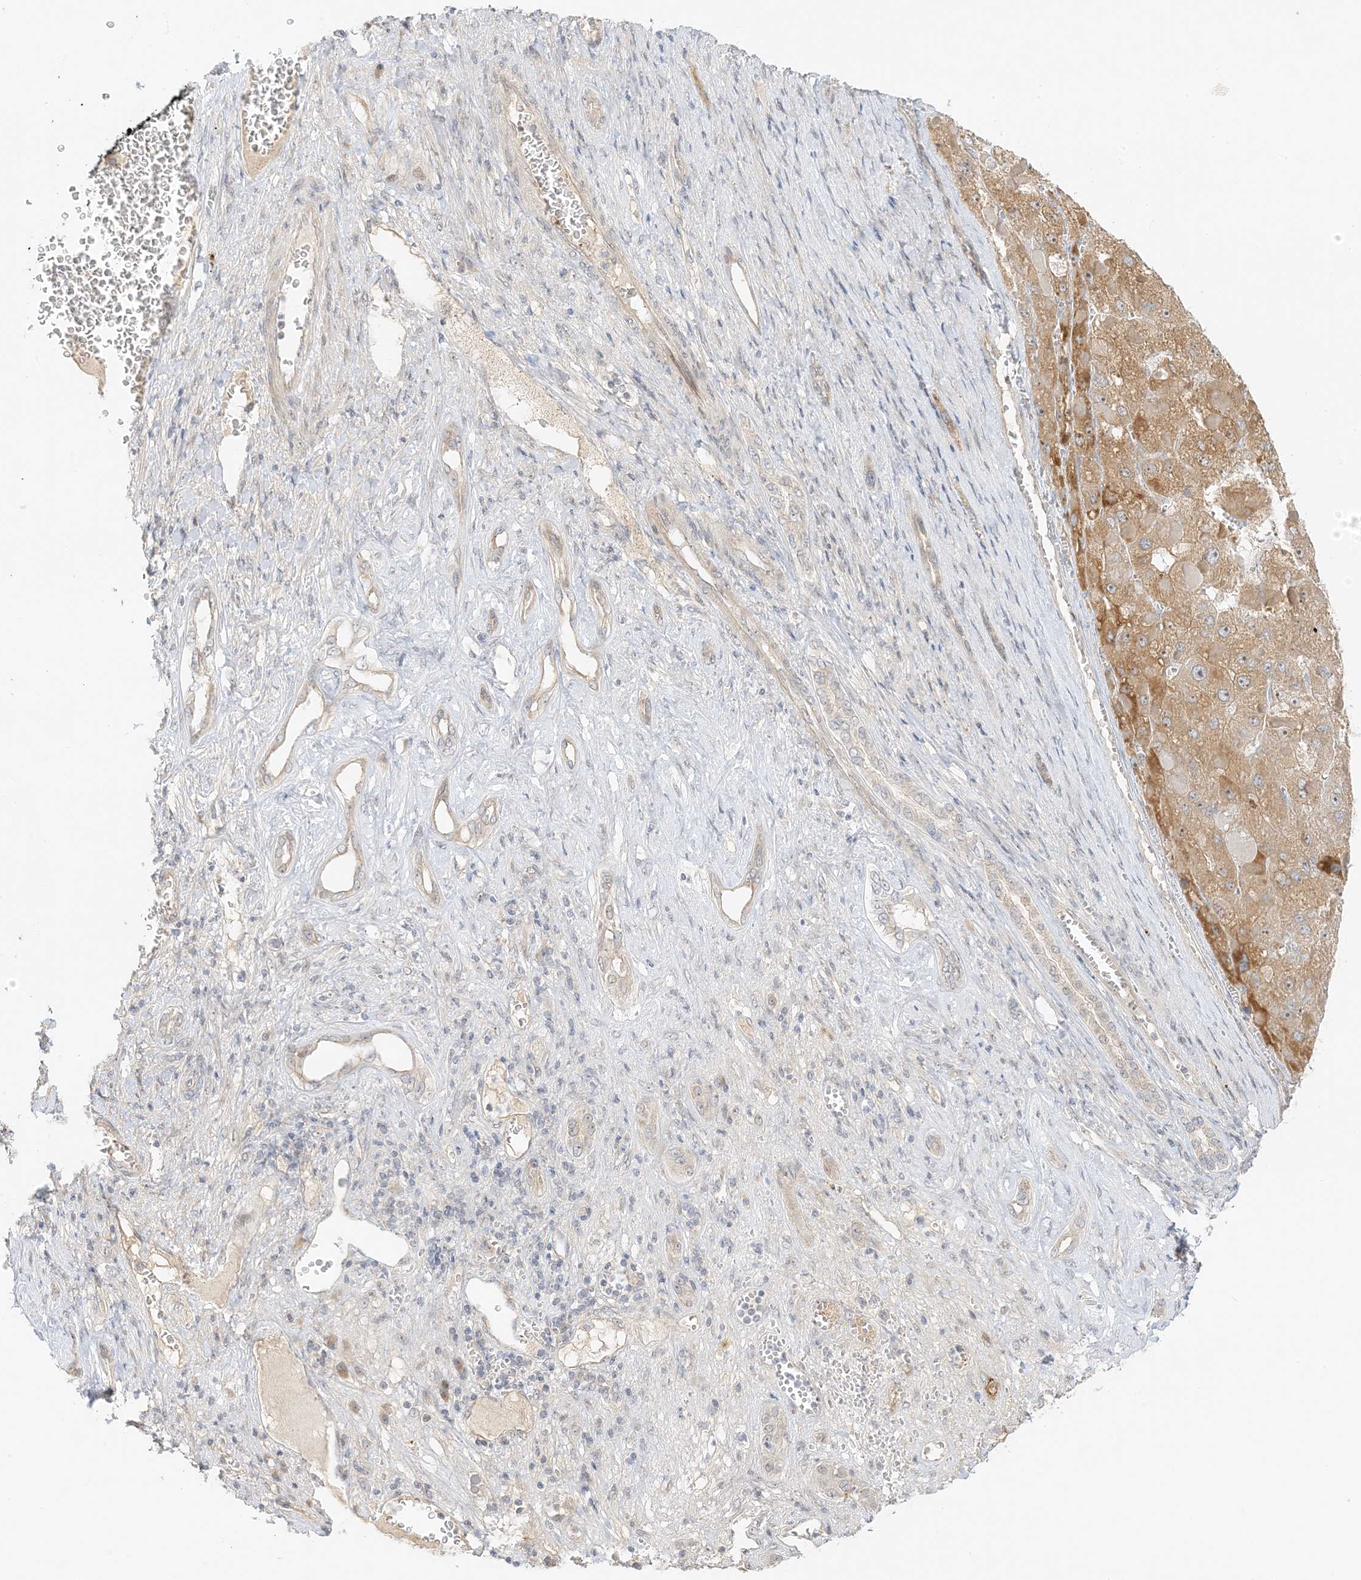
{"staining": {"intensity": "moderate", "quantity": ">75%", "location": "cytoplasmic/membranous,nuclear"}, "tissue": "liver cancer", "cell_type": "Tumor cells", "image_type": "cancer", "snomed": [{"axis": "morphology", "description": "Carcinoma, Hepatocellular, NOS"}, {"axis": "topography", "description": "Liver"}], "caption": "Liver cancer (hepatocellular carcinoma) stained with immunohistochemistry demonstrates moderate cytoplasmic/membranous and nuclear positivity in about >75% of tumor cells.", "gene": "ETAA1", "patient": {"sex": "female", "age": 73}}